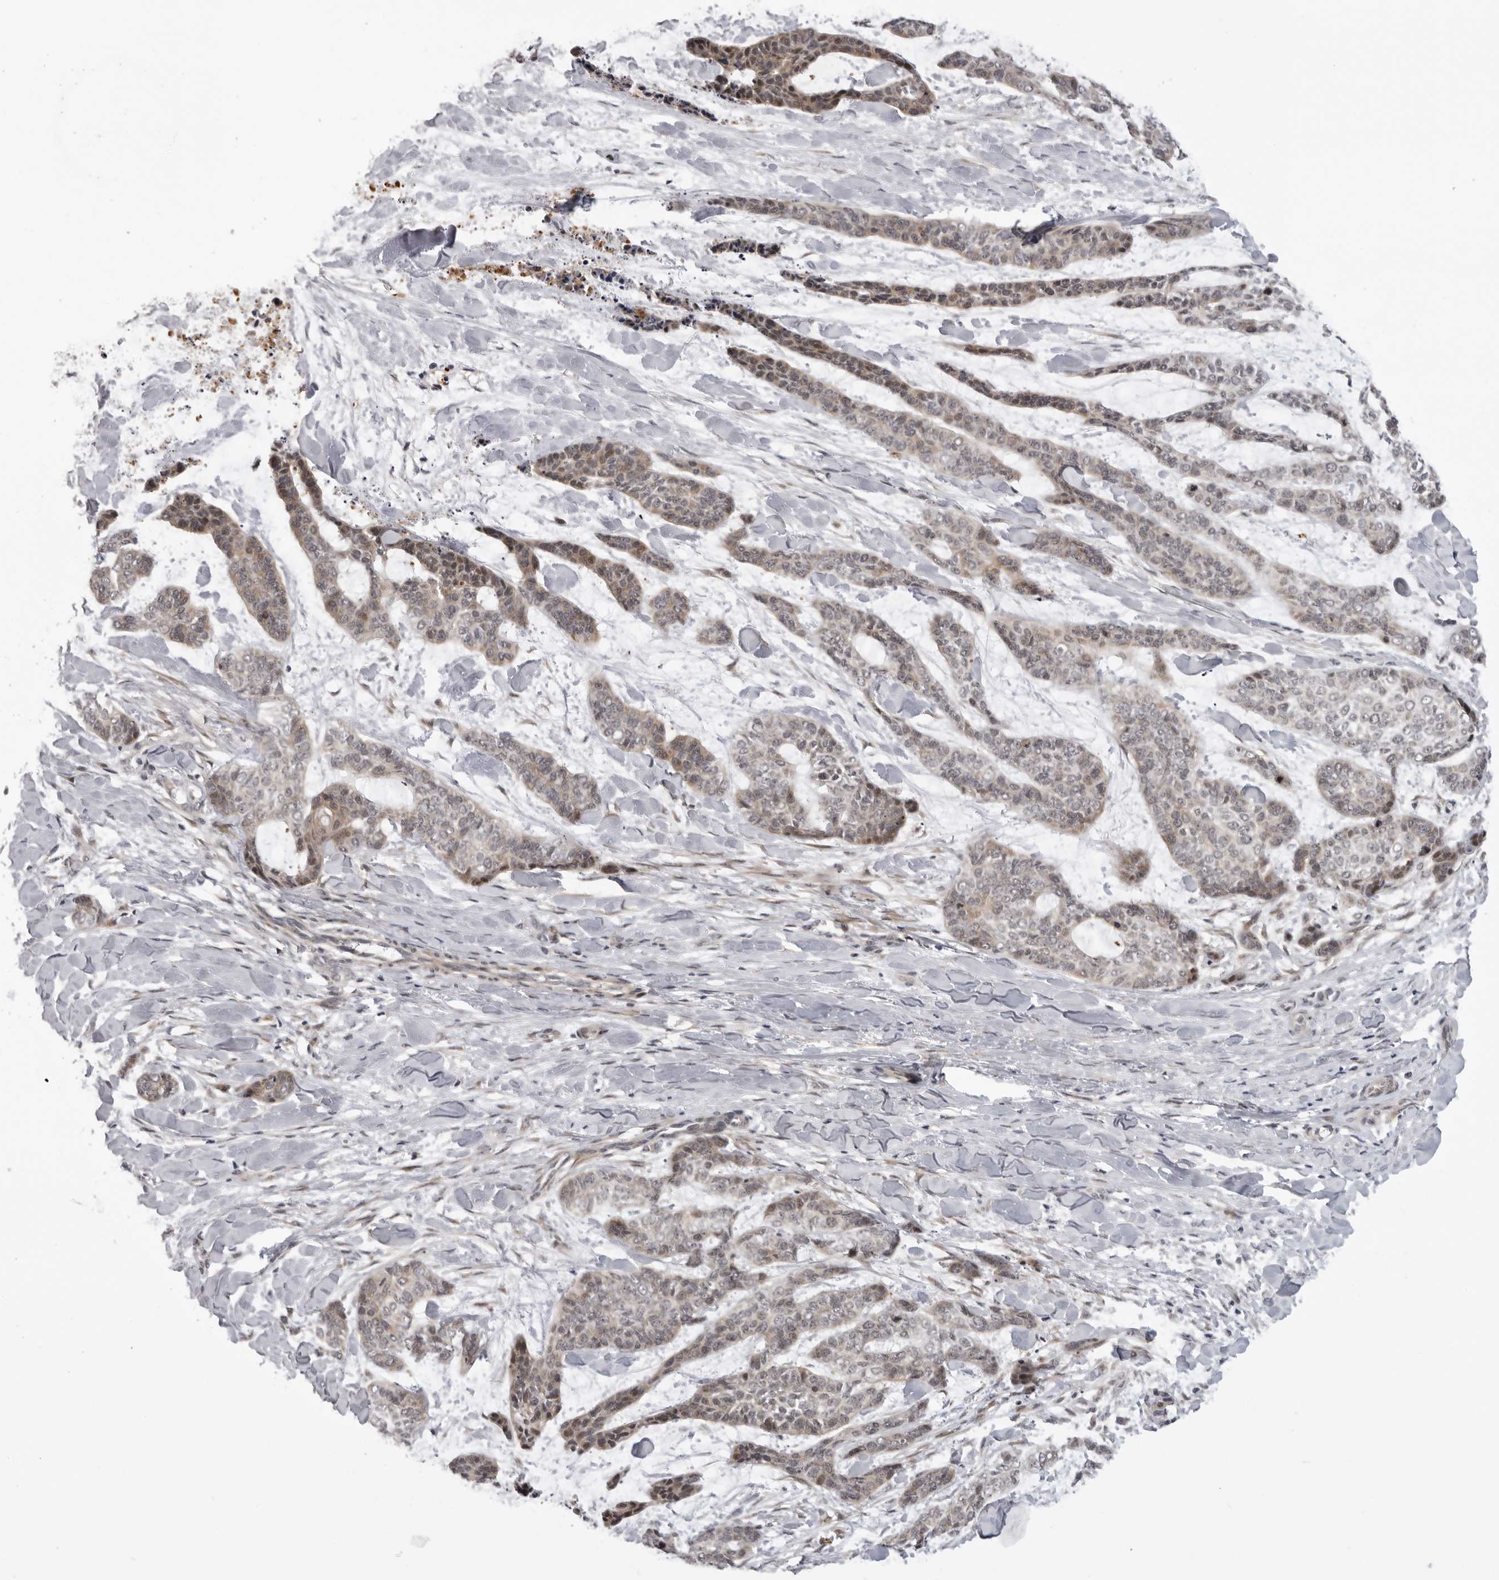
{"staining": {"intensity": "weak", "quantity": ">75%", "location": "cytoplasmic/membranous,nuclear"}, "tissue": "skin cancer", "cell_type": "Tumor cells", "image_type": "cancer", "snomed": [{"axis": "morphology", "description": "Basal cell carcinoma"}, {"axis": "topography", "description": "Skin"}], "caption": "Tumor cells exhibit low levels of weak cytoplasmic/membranous and nuclear expression in about >75% of cells in human skin cancer.", "gene": "ALPK2", "patient": {"sex": "female", "age": 64}}